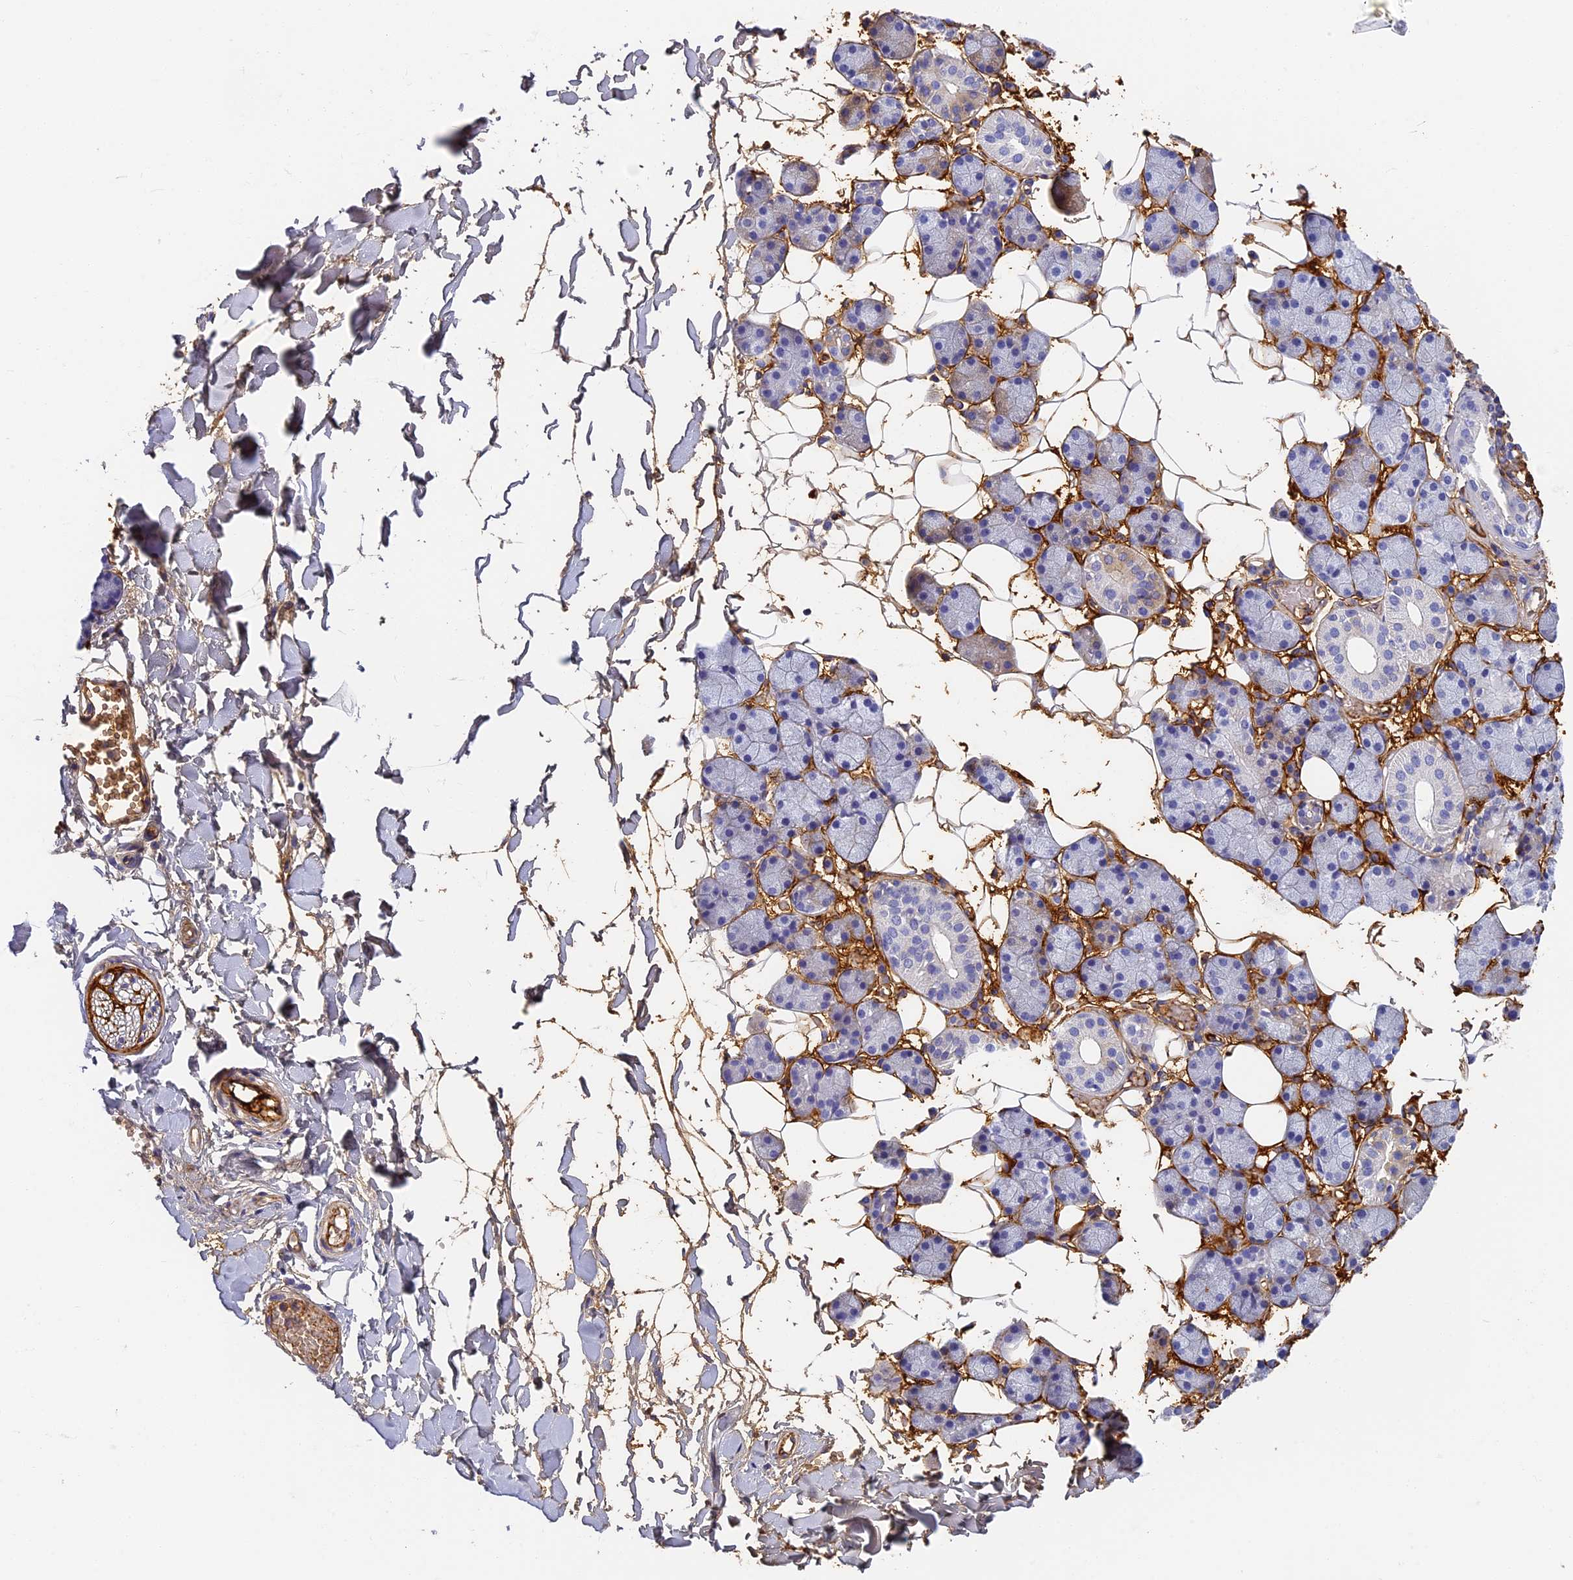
{"staining": {"intensity": "negative", "quantity": "none", "location": "none"}, "tissue": "salivary gland", "cell_type": "Glandular cells", "image_type": "normal", "snomed": [{"axis": "morphology", "description": "Normal tissue, NOS"}, {"axis": "topography", "description": "Salivary gland"}], "caption": "This is an IHC image of benign human salivary gland. There is no positivity in glandular cells.", "gene": "ITIH1", "patient": {"sex": "female", "age": 33}}